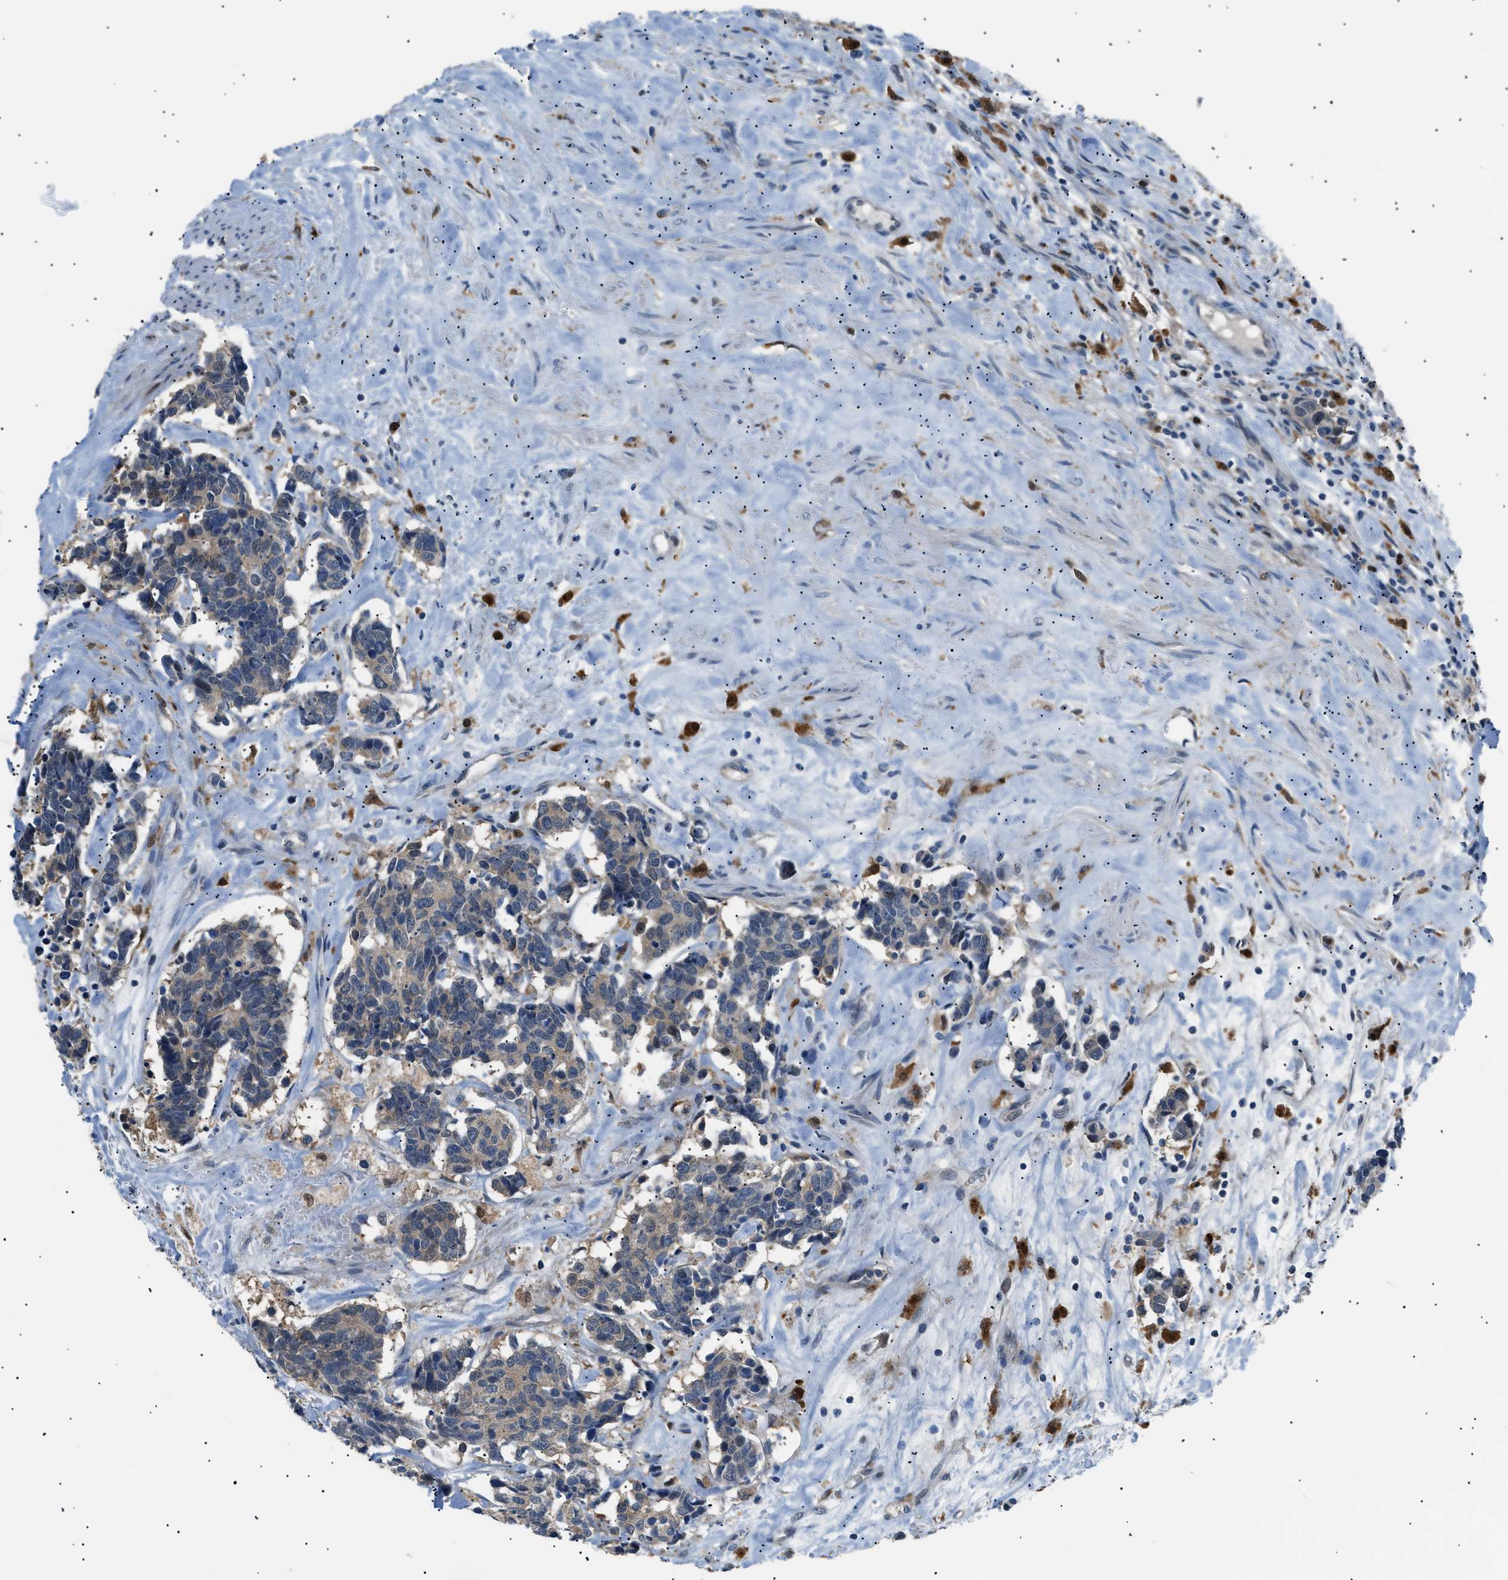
{"staining": {"intensity": "weak", "quantity": ">75%", "location": "cytoplasmic/membranous"}, "tissue": "carcinoid", "cell_type": "Tumor cells", "image_type": "cancer", "snomed": [{"axis": "morphology", "description": "Carcinoma, NOS"}, {"axis": "morphology", "description": "Carcinoid, malignant, NOS"}, {"axis": "topography", "description": "Urinary bladder"}], "caption": "Protein staining of carcinoid tissue exhibits weak cytoplasmic/membranous staining in approximately >75% of tumor cells.", "gene": "AKR1A1", "patient": {"sex": "male", "age": 57}}